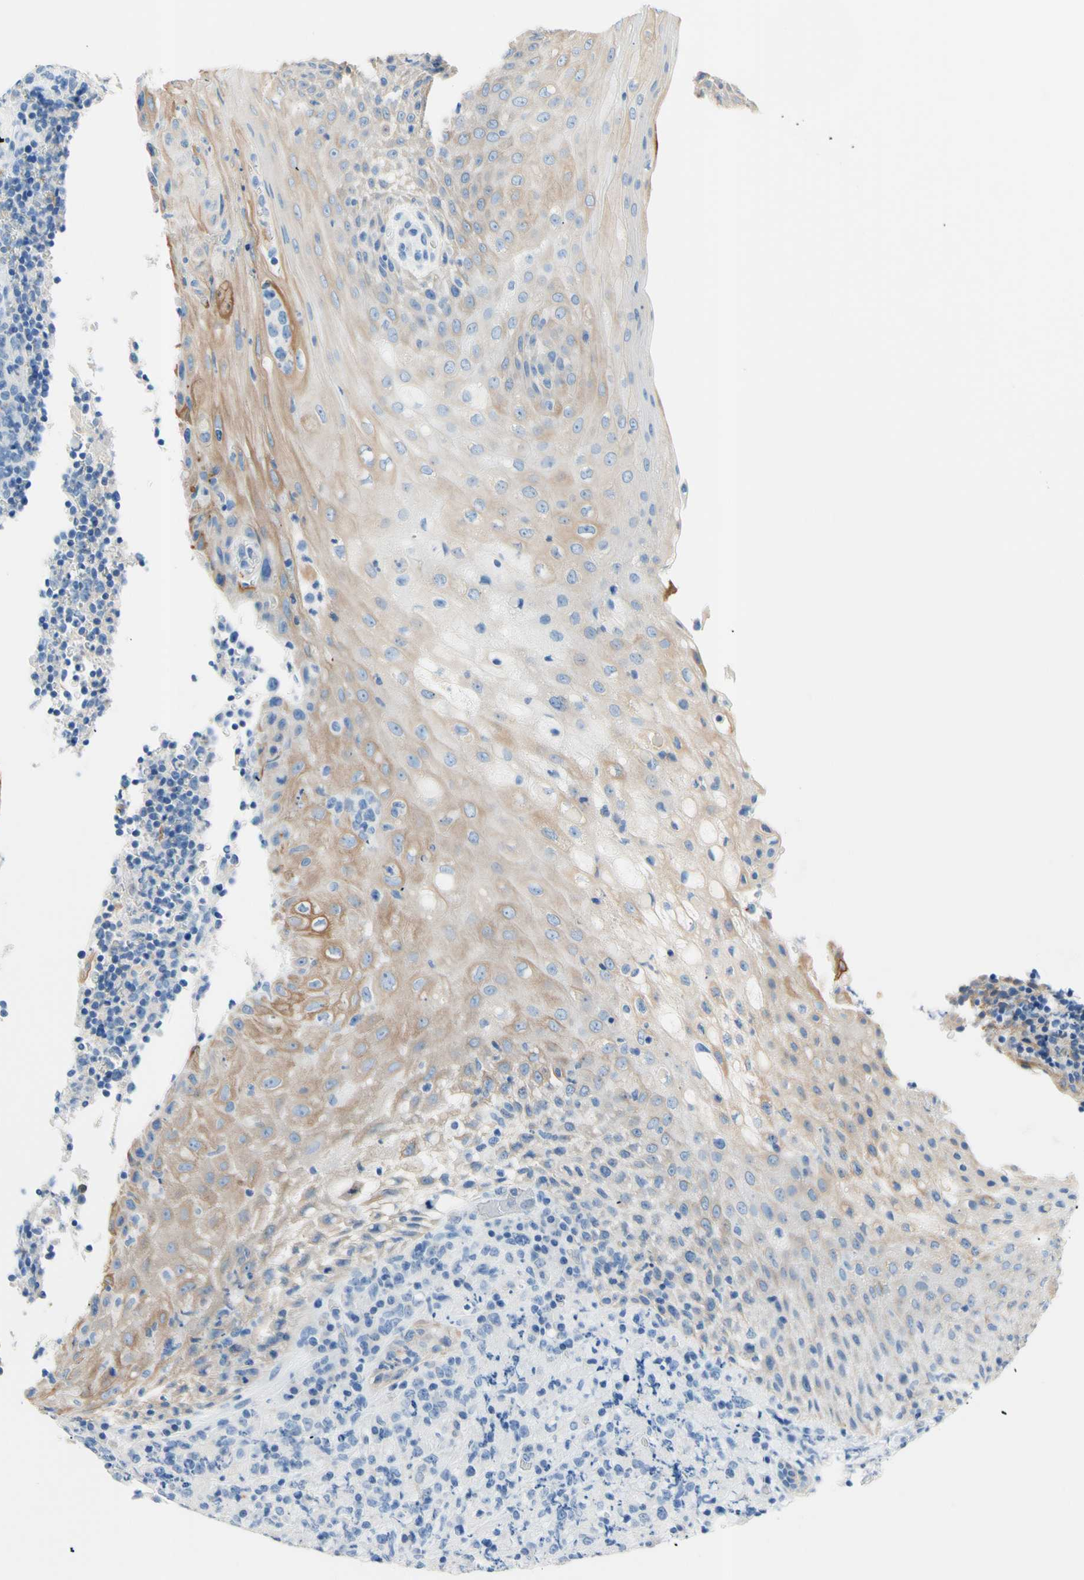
{"staining": {"intensity": "negative", "quantity": "none", "location": "none"}, "tissue": "lymphoma", "cell_type": "Tumor cells", "image_type": "cancer", "snomed": [{"axis": "morphology", "description": "Malignant lymphoma, non-Hodgkin's type, High grade"}, {"axis": "topography", "description": "Tonsil"}], "caption": "Image shows no protein staining in tumor cells of lymphoma tissue. The staining is performed using DAB brown chromogen with nuclei counter-stained in using hematoxylin.", "gene": "HPCA", "patient": {"sex": "female", "age": 36}}